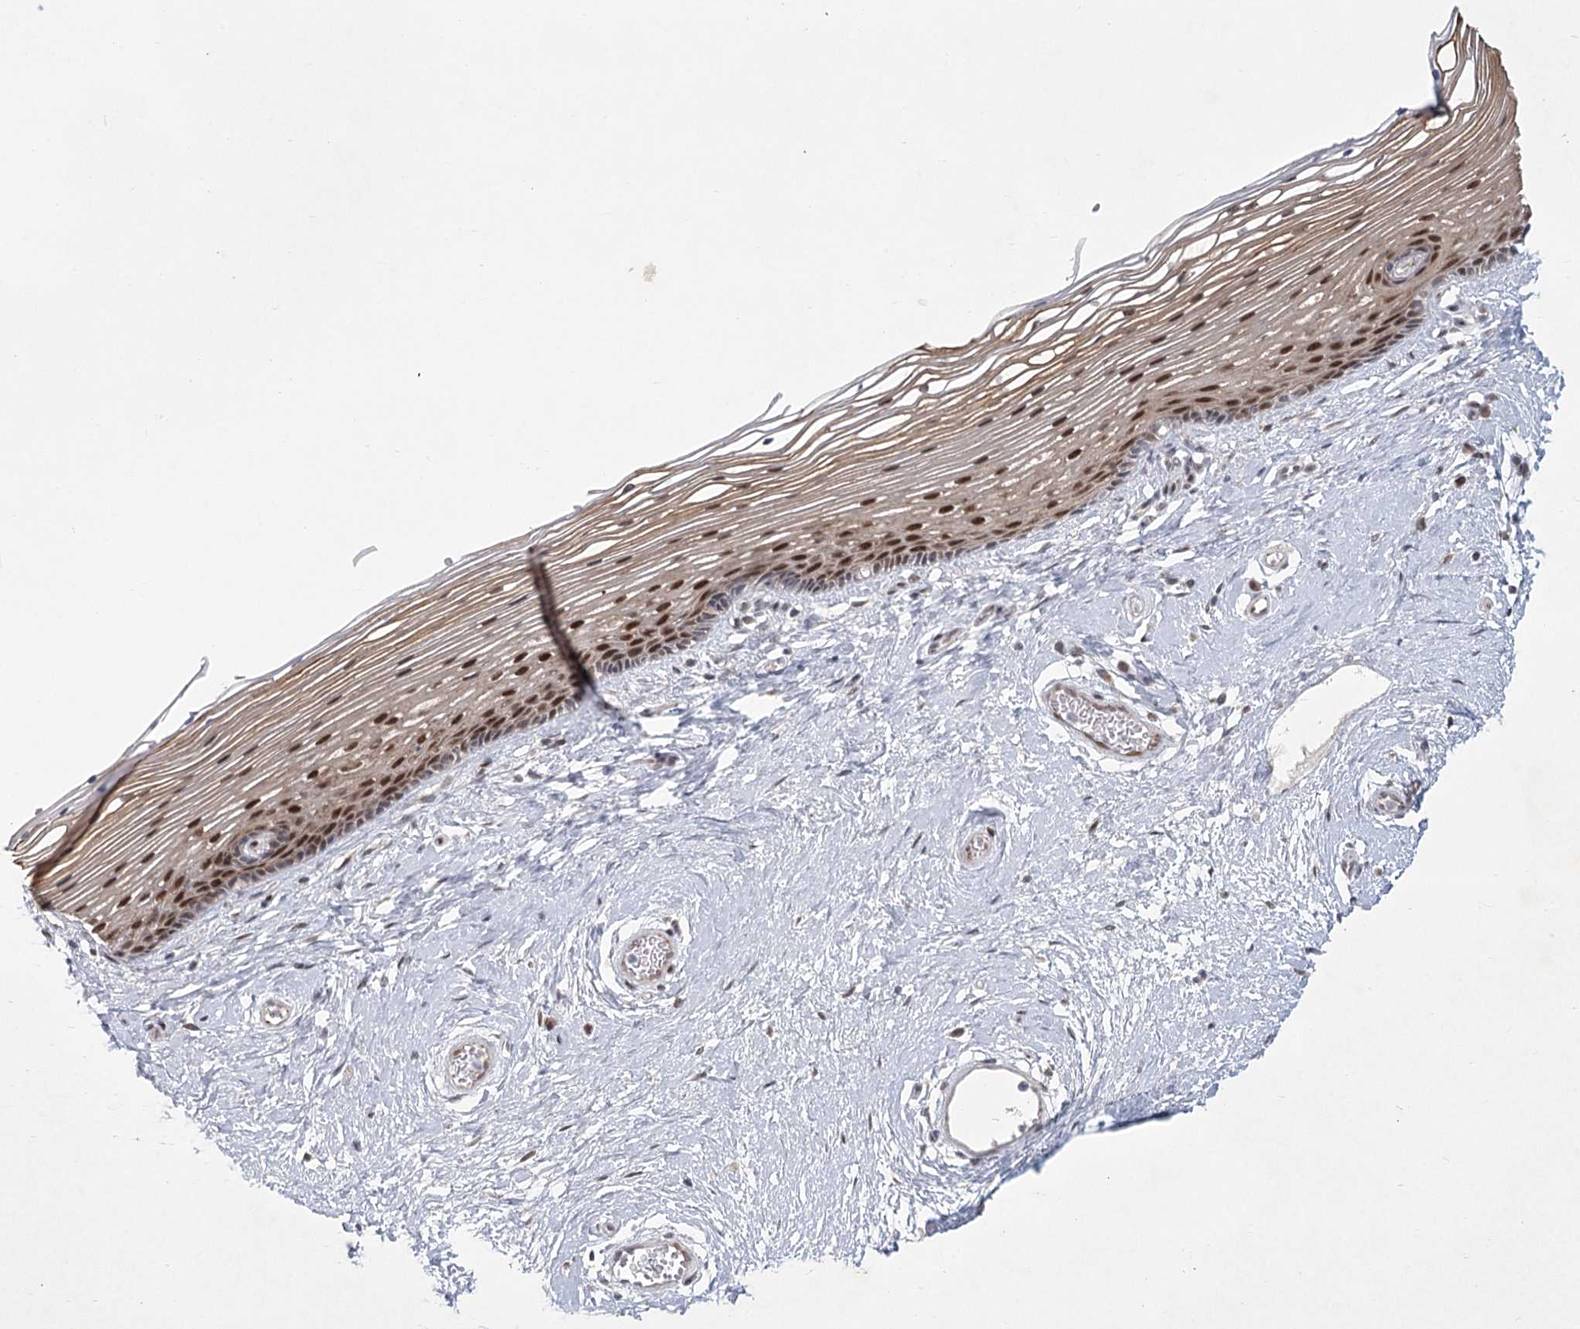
{"staining": {"intensity": "moderate", "quantity": ">75%", "location": "cytoplasmic/membranous,nuclear"}, "tissue": "vagina", "cell_type": "Squamous epithelial cells", "image_type": "normal", "snomed": [{"axis": "morphology", "description": "Normal tissue, NOS"}, {"axis": "topography", "description": "Vagina"}], "caption": "Squamous epithelial cells reveal medium levels of moderate cytoplasmic/membranous,nuclear staining in approximately >75% of cells in unremarkable human vagina.", "gene": "CIB4", "patient": {"sex": "female", "age": 46}}